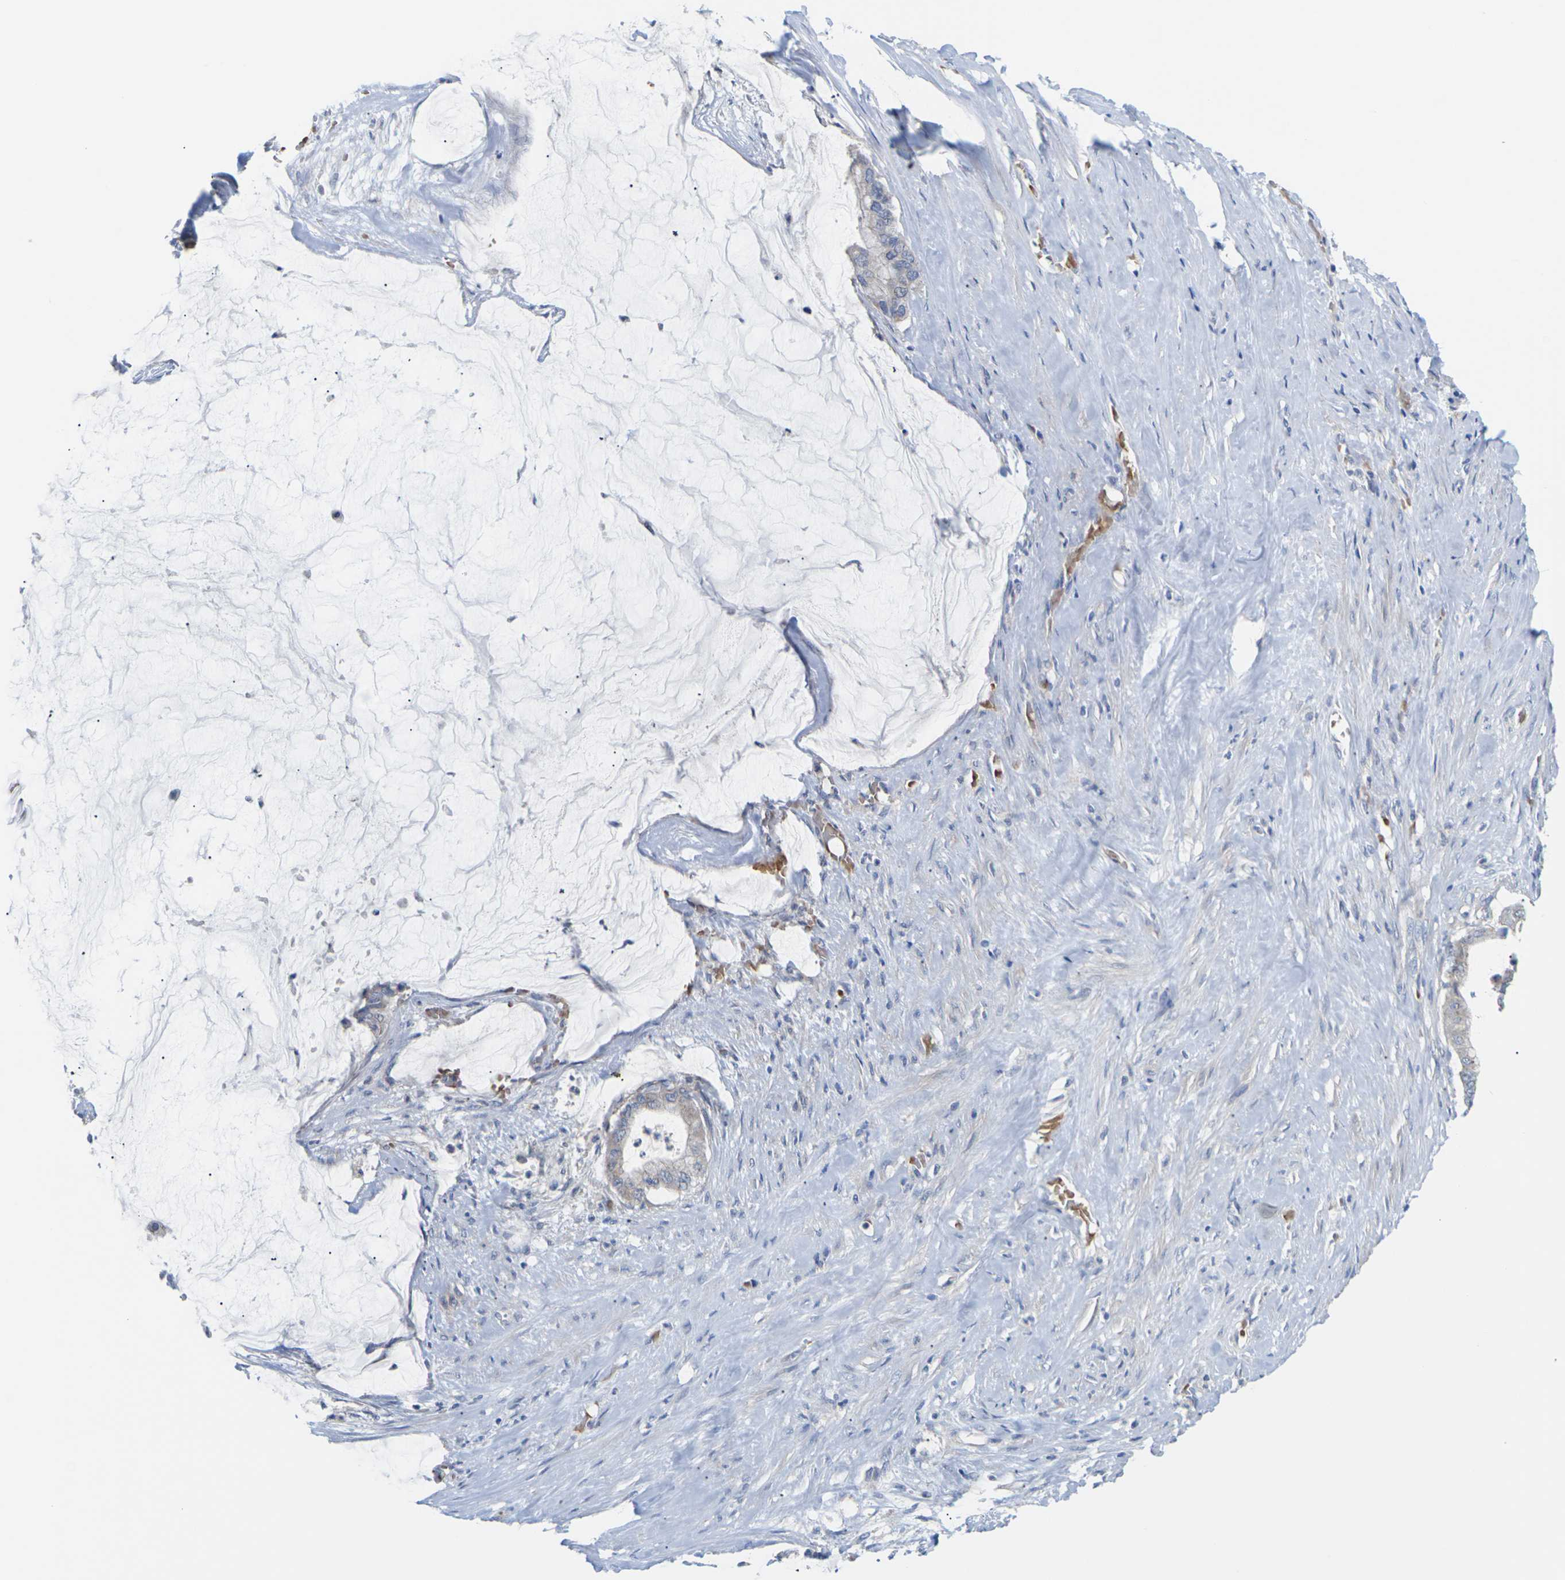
{"staining": {"intensity": "weak", "quantity": "<25%", "location": "cytoplasmic/membranous"}, "tissue": "pancreatic cancer", "cell_type": "Tumor cells", "image_type": "cancer", "snomed": [{"axis": "morphology", "description": "Adenocarcinoma, NOS"}, {"axis": "topography", "description": "Pancreas"}], "caption": "IHC image of neoplastic tissue: adenocarcinoma (pancreatic) stained with DAB shows no significant protein staining in tumor cells. (Immunohistochemistry, brightfield microscopy, high magnification).", "gene": "TMCO4", "patient": {"sex": "male", "age": 41}}